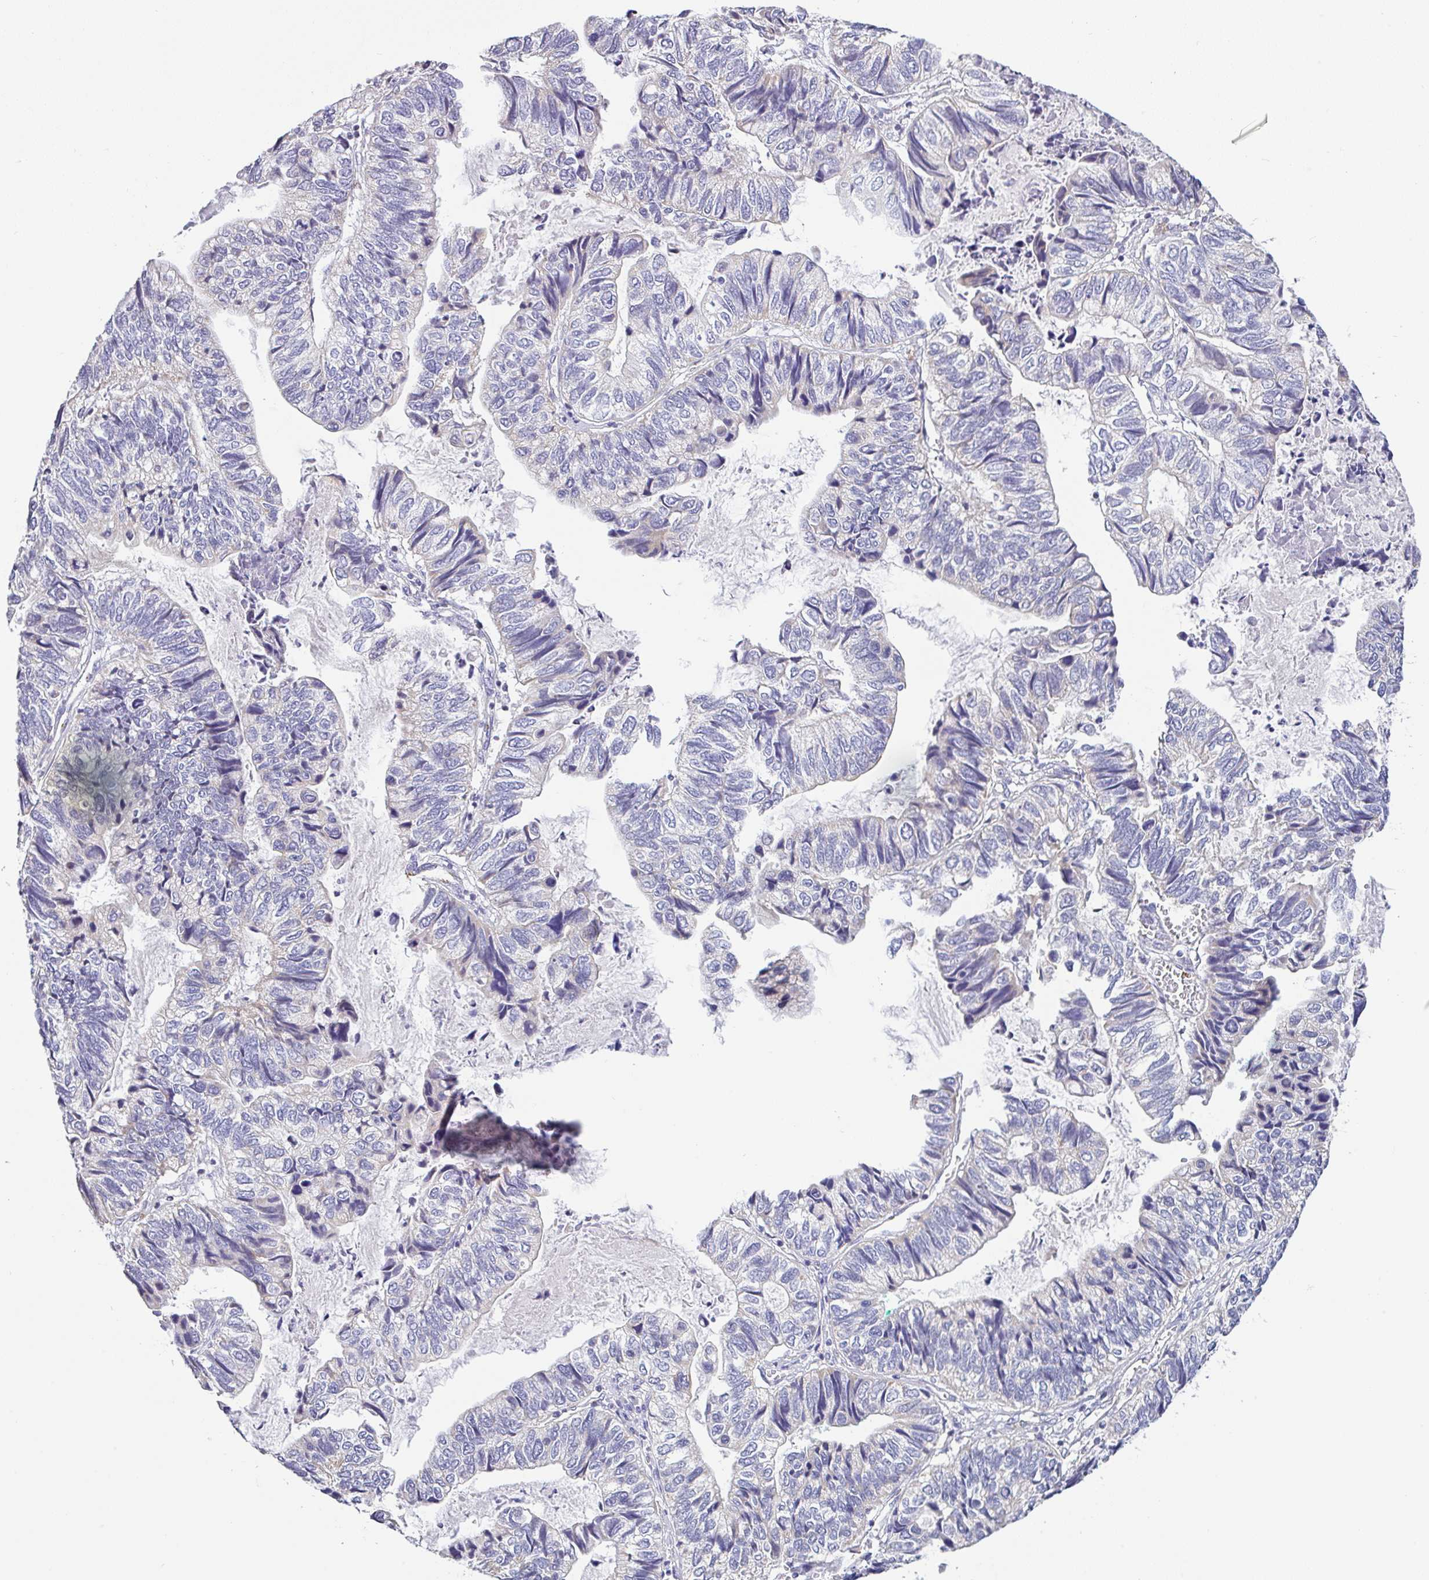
{"staining": {"intensity": "negative", "quantity": "none", "location": "none"}, "tissue": "stomach cancer", "cell_type": "Tumor cells", "image_type": "cancer", "snomed": [{"axis": "morphology", "description": "Adenocarcinoma, NOS"}, {"axis": "topography", "description": "Stomach, upper"}], "caption": "Immunohistochemistry (IHC) histopathology image of stomach cancer stained for a protein (brown), which displays no staining in tumor cells. (DAB (3,3'-diaminobenzidine) immunohistochemistry with hematoxylin counter stain).", "gene": "PLCD4", "patient": {"sex": "female", "age": 67}}